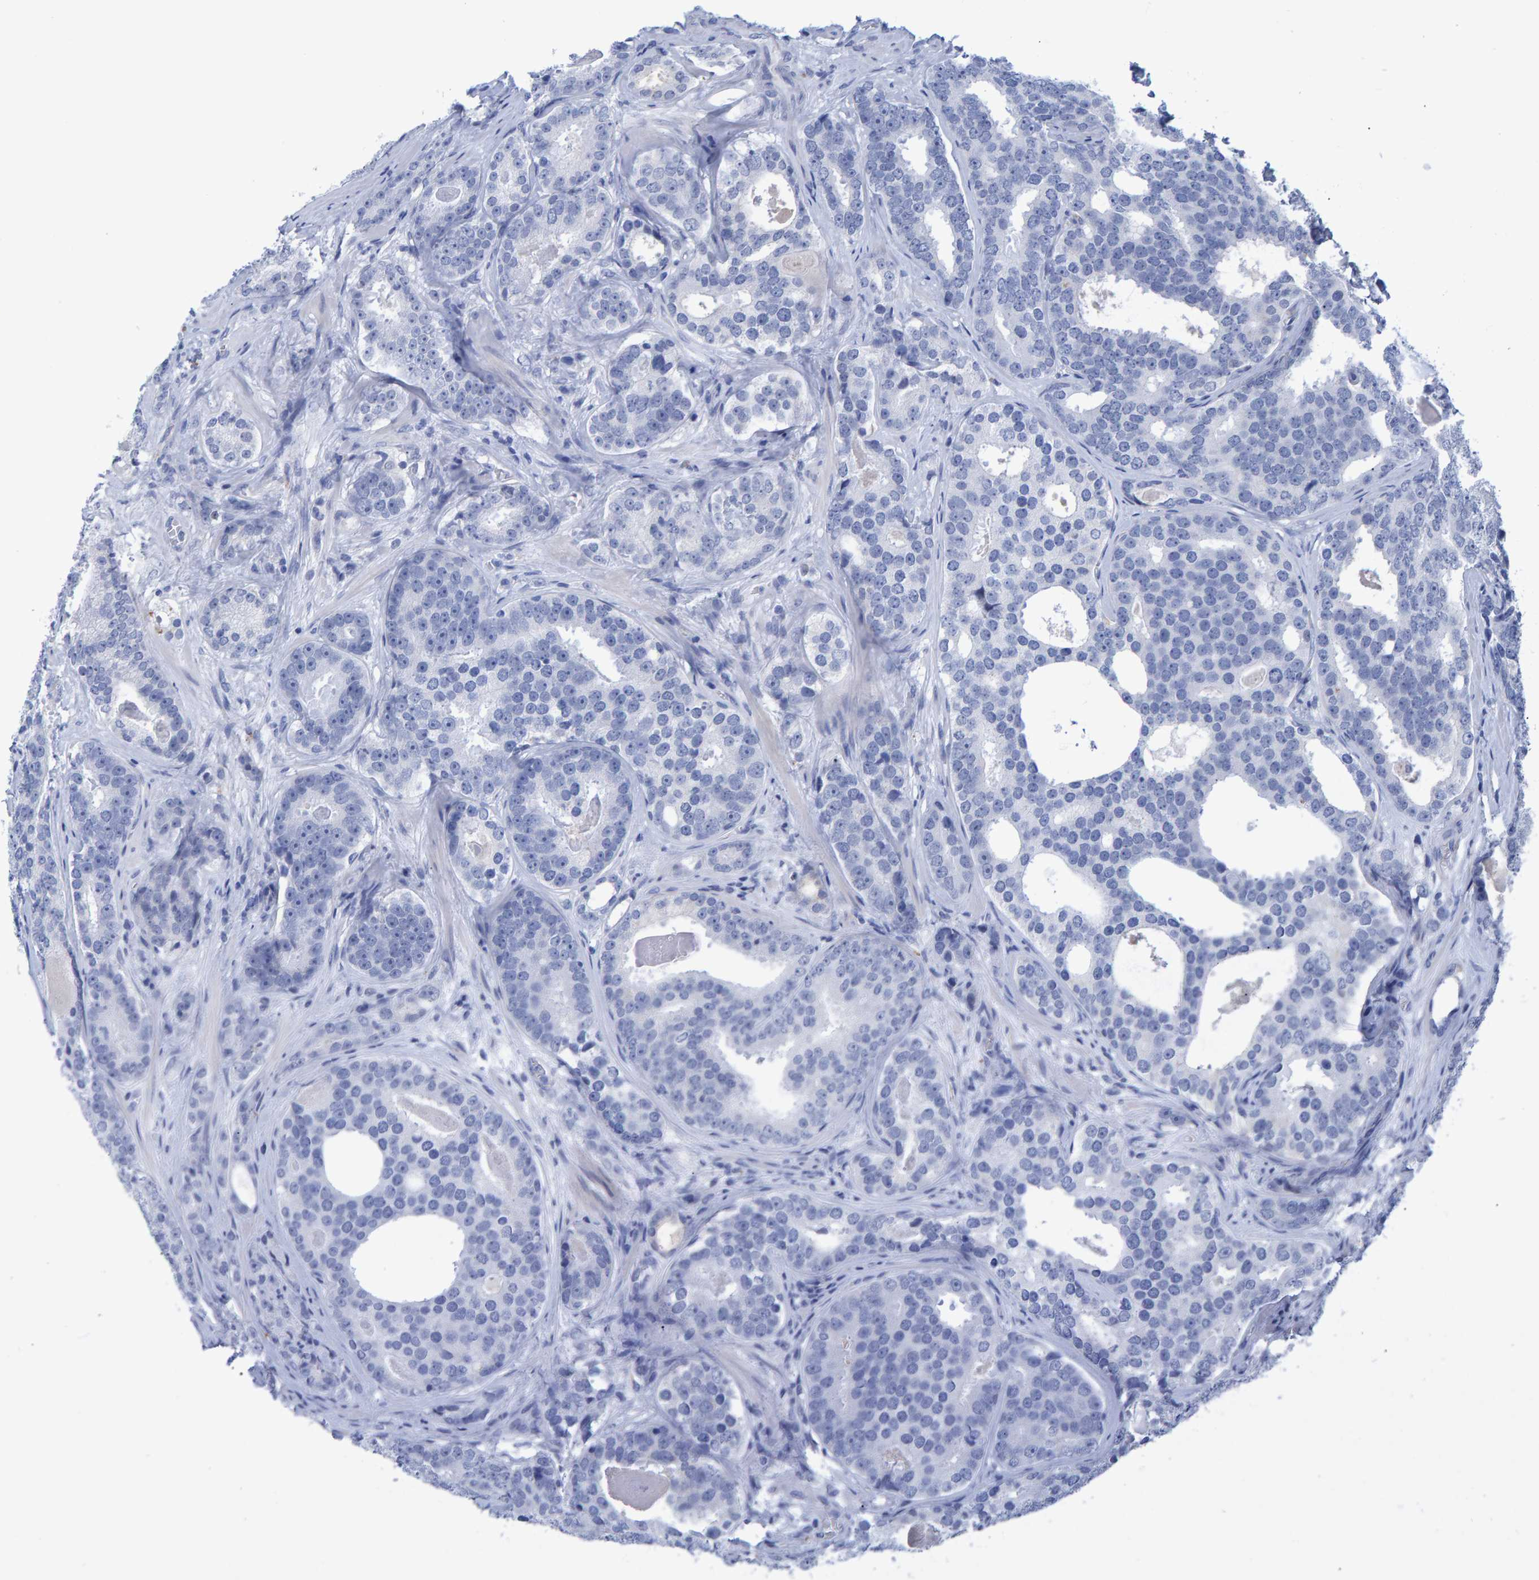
{"staining": {"intensity": "negative", "quantity": "none", "location": "none"}, "tissue": "prostate cancer", "cell_type": "Tumor cells", "image_type": "cancer", "snomed": [{"axis": "morphology", "description": "Adenocarcinoma, High grade"}, {"axis": "topography", "description": "Prostate"}], "caption": "IHC of prostate cancer (adenocarcinoma (high-grade)) demonstrates no expression in tumor cells. (IHC, brightfield microscopy, high magnification).", "gene": "PROCA1", "patient": {"sex": "male", "age": 60}}